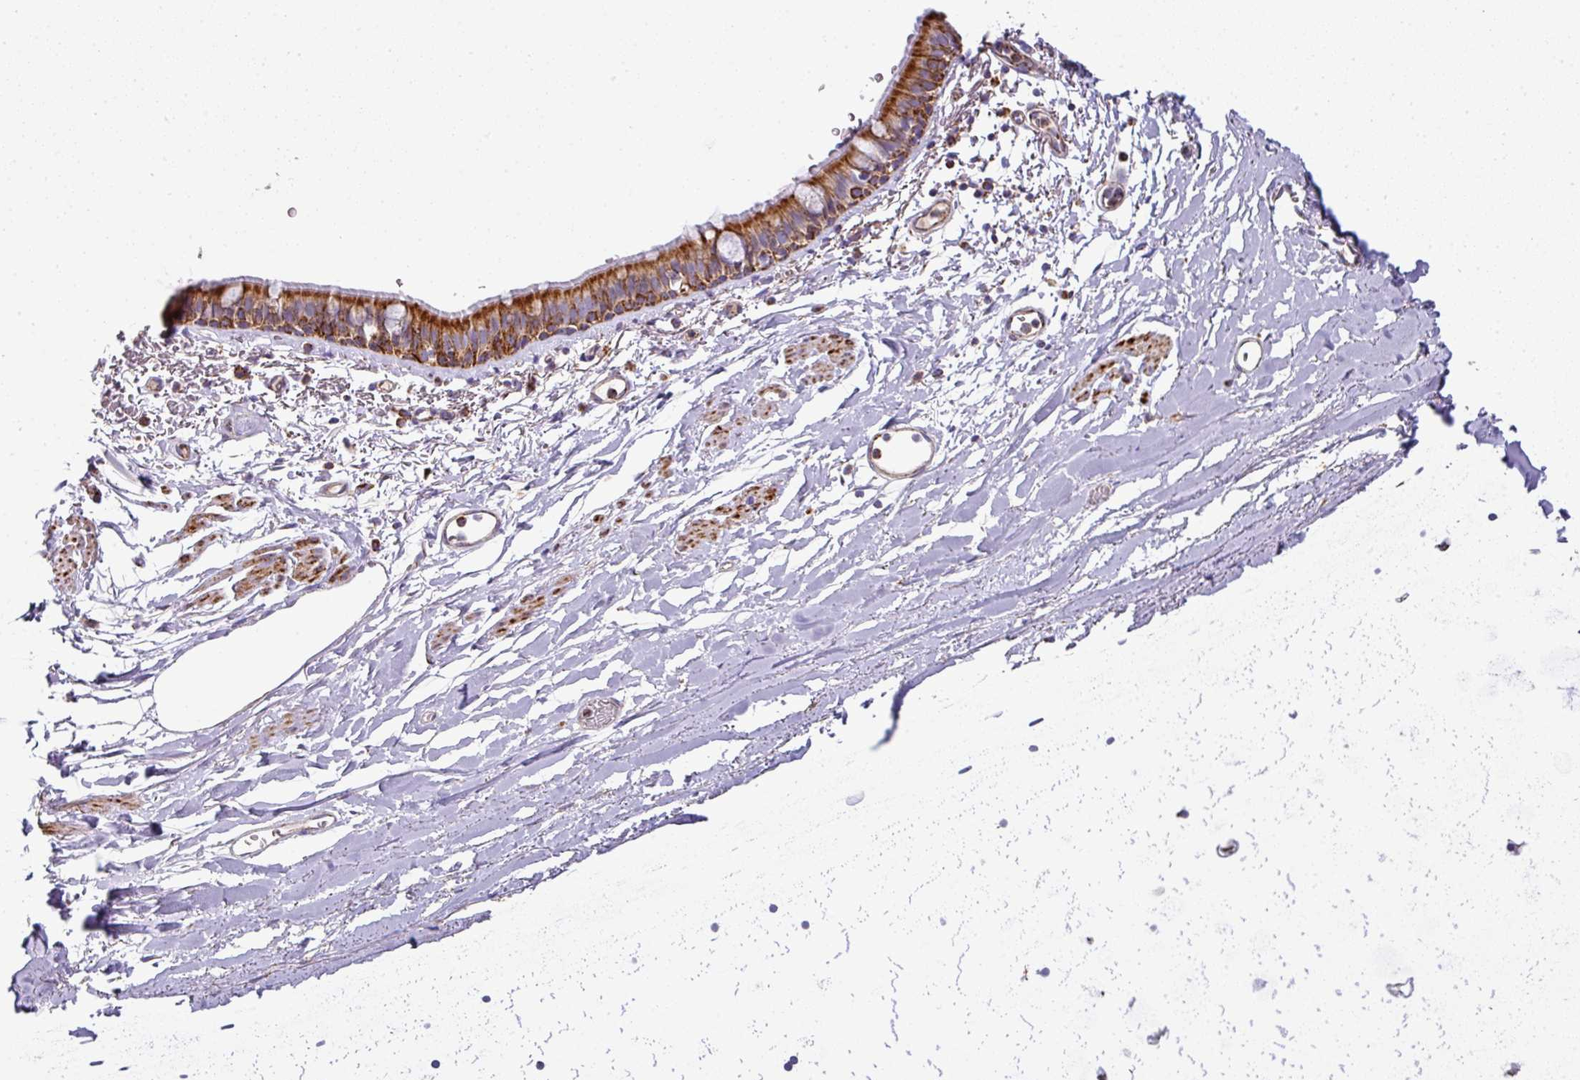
{"staining": {"intensity": "strong", "quantity": ">75%", "location": "cytoplasmic/membranous"}, "tissue": "bronchus", "cell_type": "Respiratory epithelial cells", "image_type": "normal", "snomed": [{"axis": "morphology", "description": "Normal tissue, NOS"}, {"axis": "topography", "description": "Bronchus"}], "caption": "Immunohistochemical staining of unremarkable human bronchus demonstrates strong cytoplasmic/membranous protein positivity in about >75% of respiratory epithelial cells.", "gene": "UQCRFS1", "patient": {"sex": "male", "age": 67}}